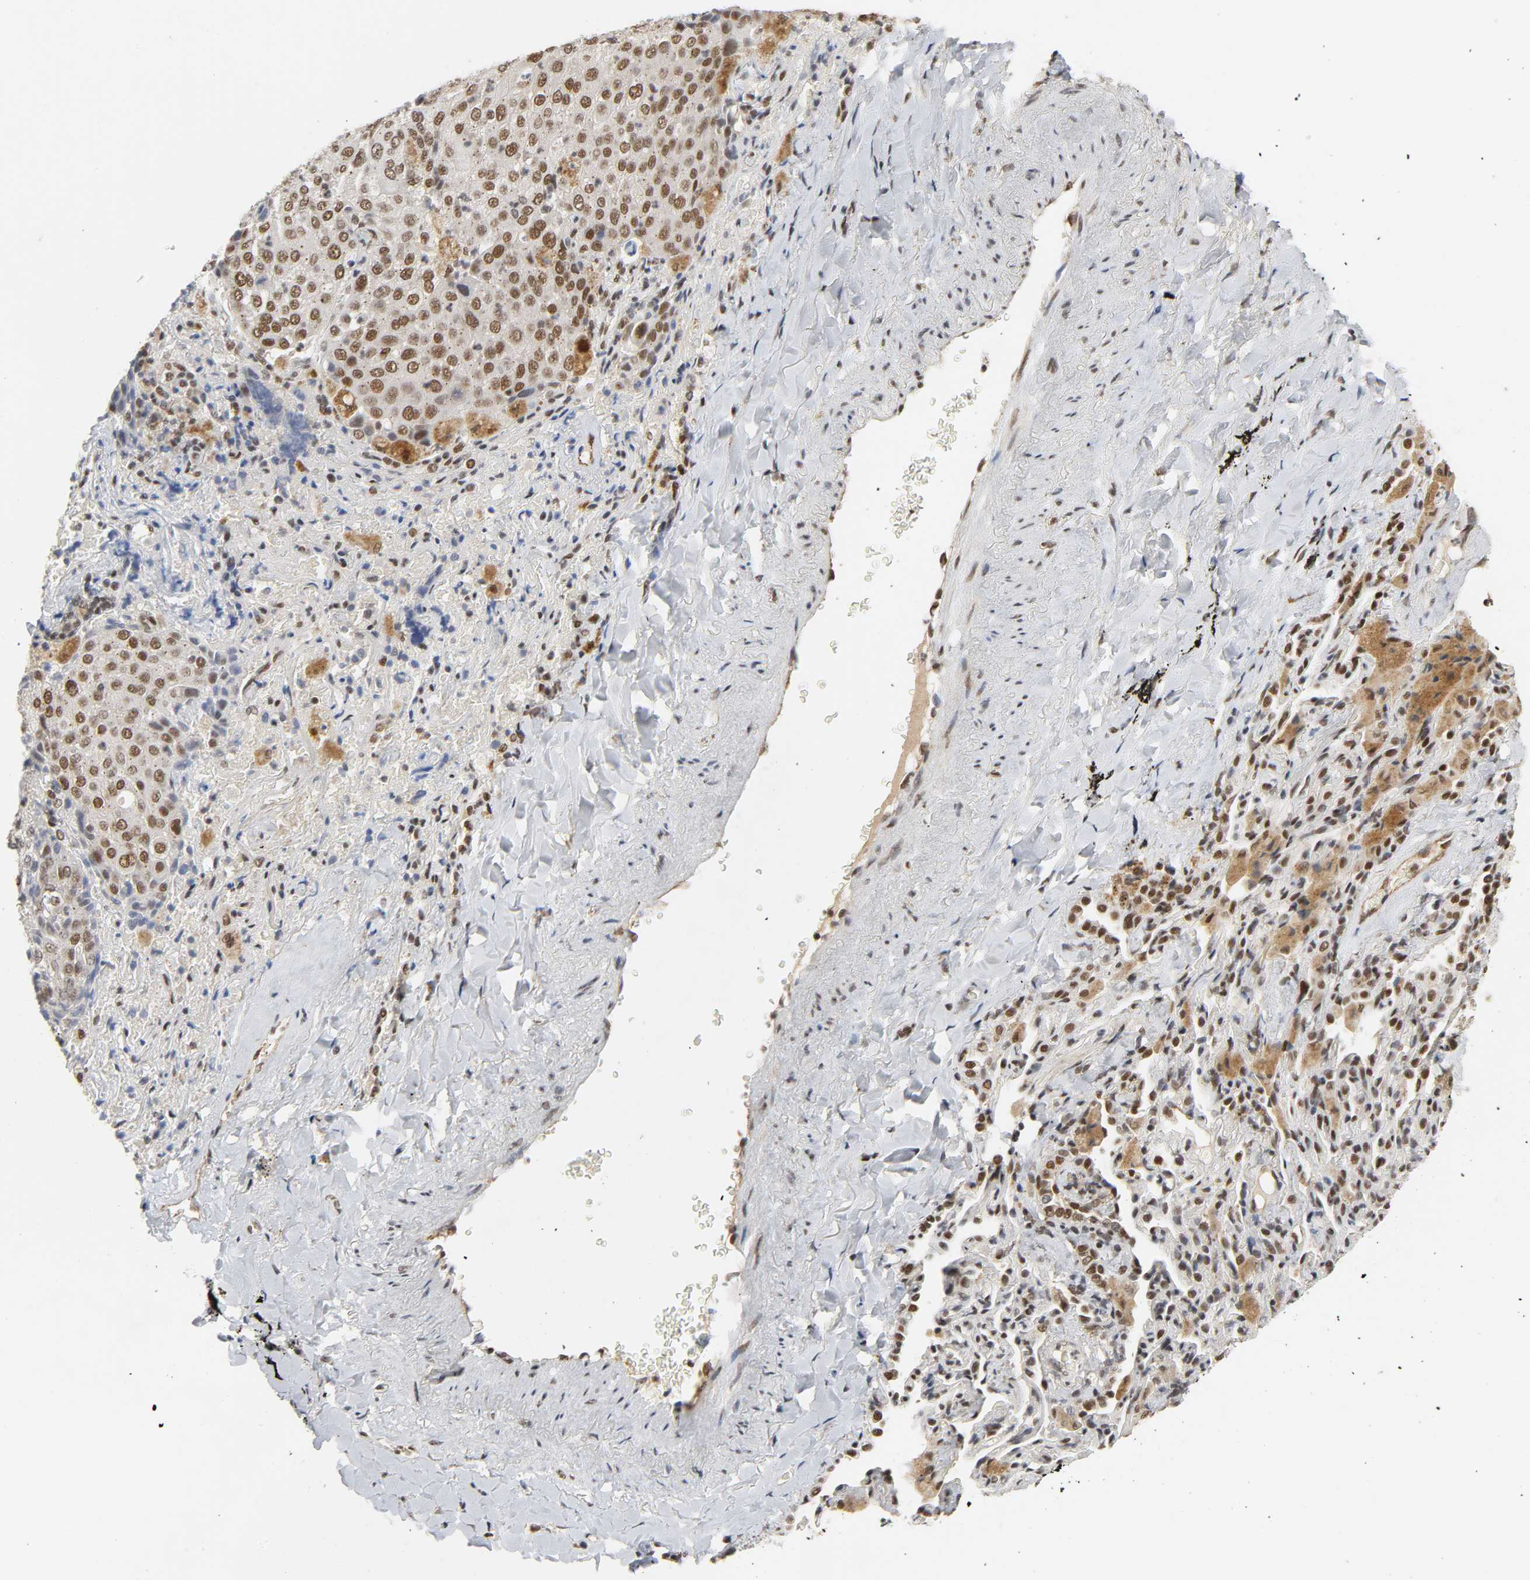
{"staining": {"intensity": "moderate", "quantity": ">75%", "location": "nuclear"}, "tissue": "lung cancer", "cell_type": "Tumor cells", "image_type": "cancer", "snomed": [{"axis": "morphology", "description": "Squamous cell carcinoma, NOS"}, {"axis": "topography", "description": "Lung"}], "caption": "Immunohistochemical staining of human lung squamous cell carcinoma shows medium levels of moderate nuclear expression in approximately >75% of tumor cells.", "gene": "NCOA6", "patient": {"sex": "male", "age": 54}}